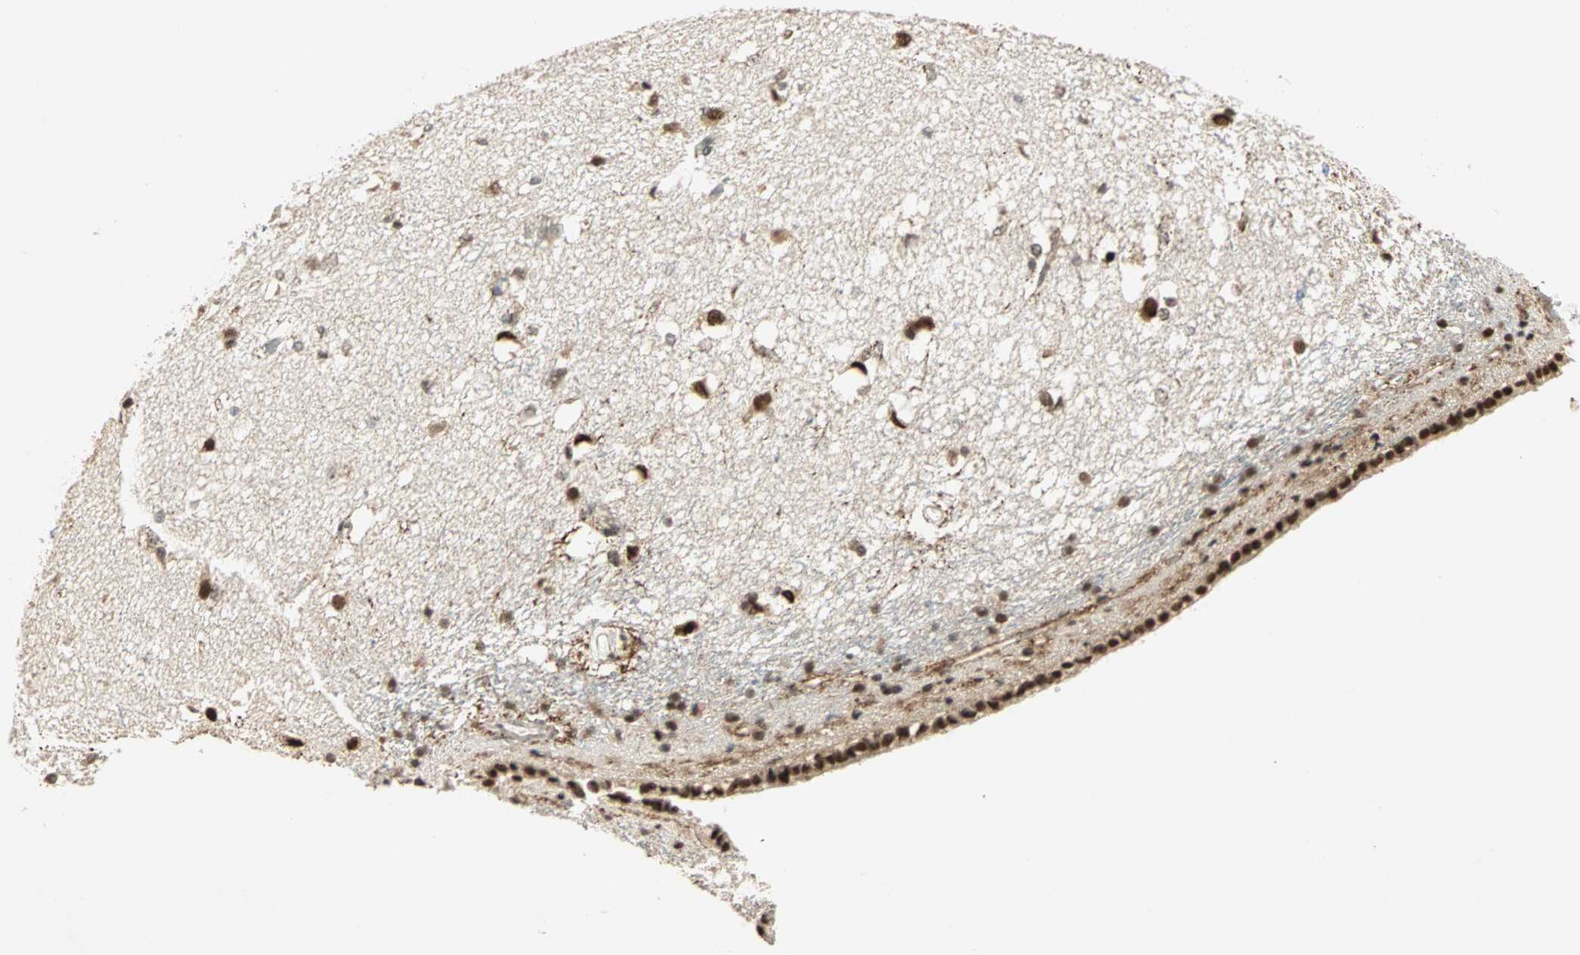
{"staining": {"intensity": "moderate", "quantity": "25%-75%", "location": "nuclear"}, "tissue": "caudate", "cell_type": "Glial cells", "image_type": "normal", "snomed": [{"axis": "morphology", "description": "Normal tissue, NOS"}, {"axis": "topography", "description": "Lateral ventricle wall"}], "caption": "Moderate nuclear positivity for a protein is present in about 25%-75% of glial cells of benign caudate using immunohistochemistry (IHC).", "gene": "PRDM2", "patient": {"sex": "female", "age": 19}}